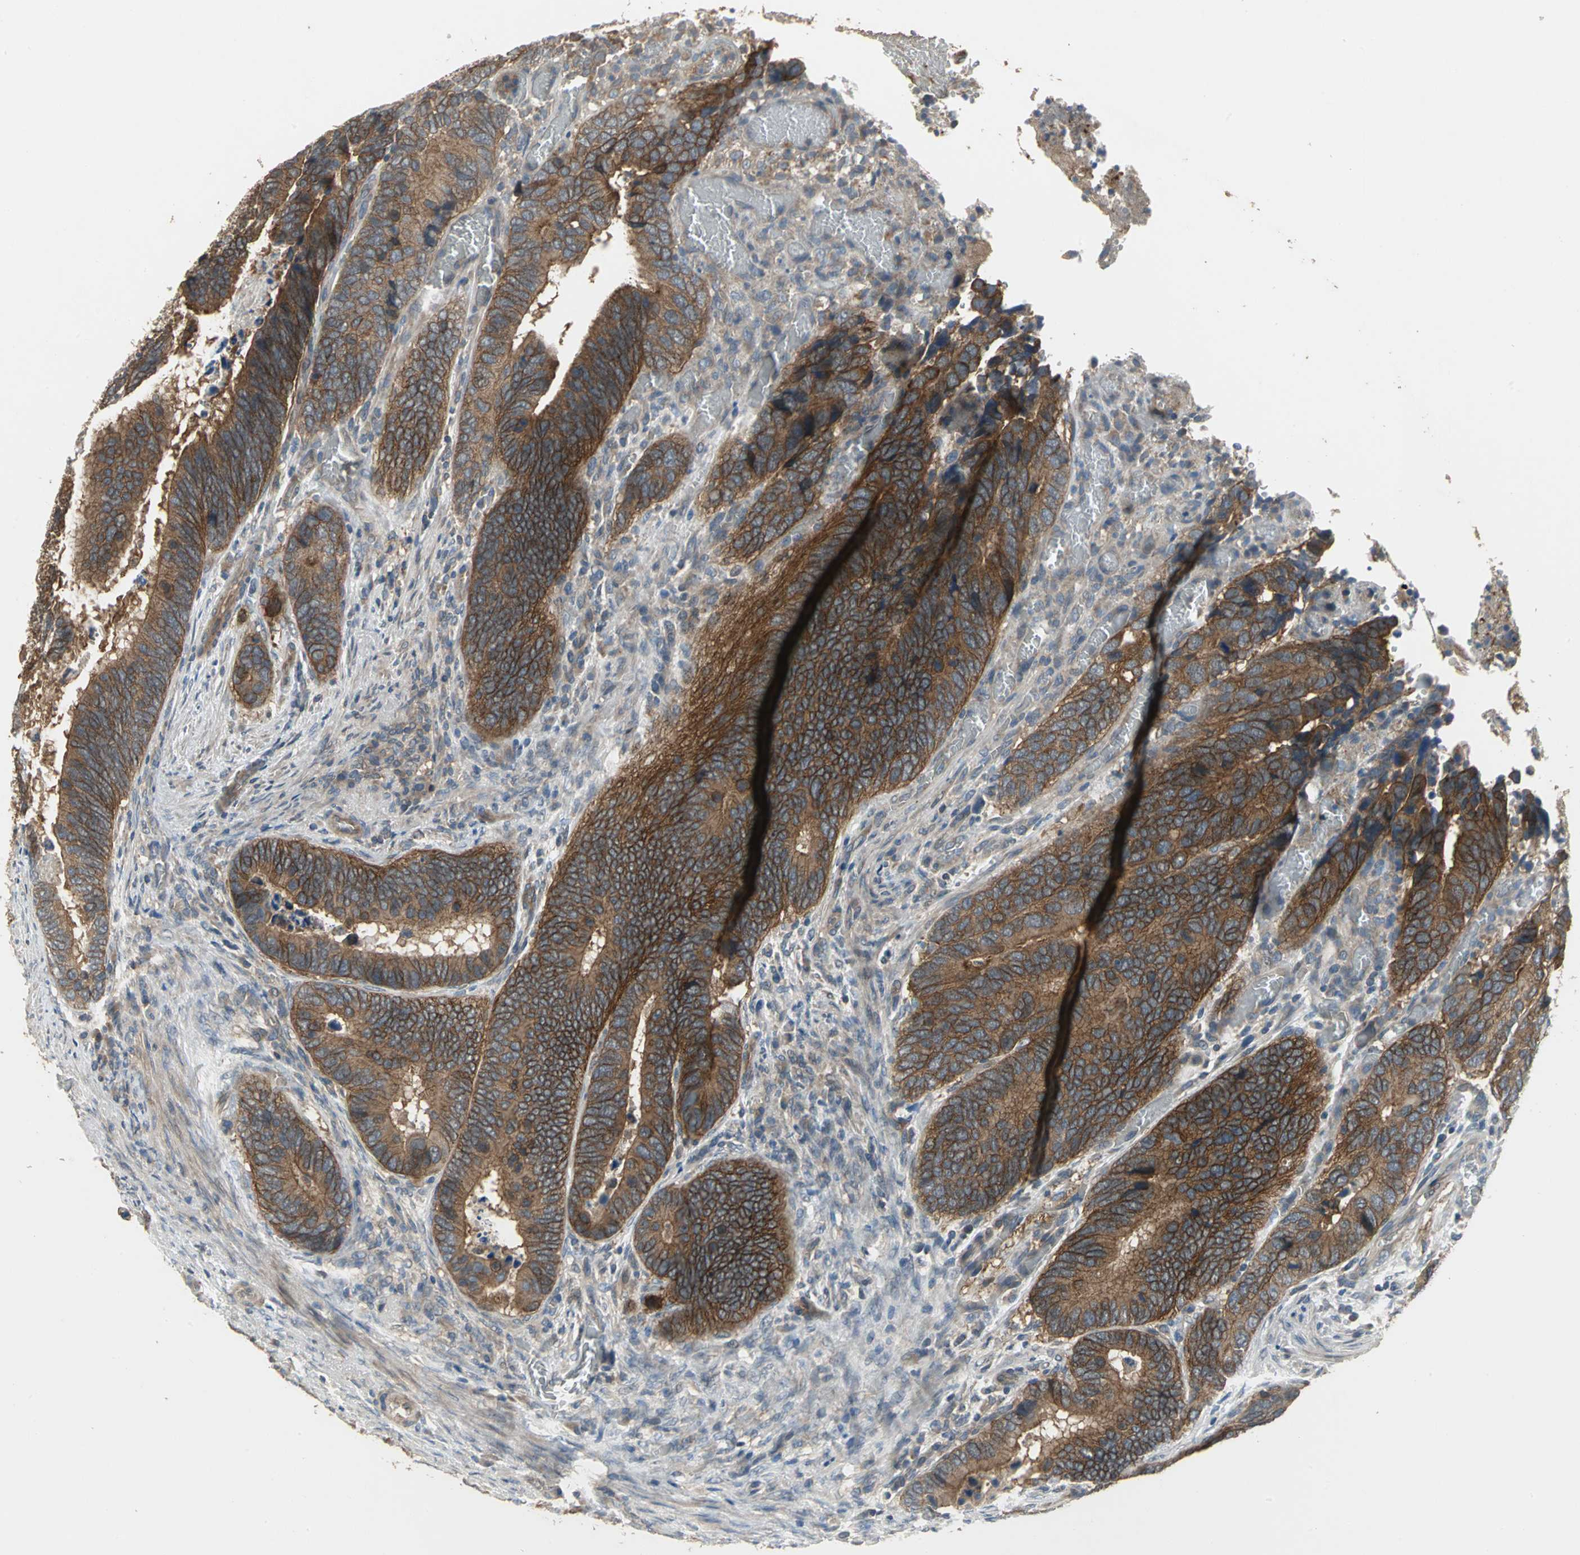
{"staining": {"intensity": "strong", "quantity": ">75%", "location": "cytoplasmic/membranous"}, "tissue": "colorectal cancer", "cell_type": "Tumor cells", "image_type": "cancer", "snomed": [{"axis": "morphology", "description": "Adenocarcinoma, NOS"}, {"axis": "topography", "description": "Colon"}], "caption": "Immunohistochemistry (DAB) staining of human adenocarcinoma (colorectal) demonstrates strong cytoplasmic/membranous protein staining in approximately >75% of tumor cells.", "gene": "MET", "patient": {"sex": "male", "age": 72}}